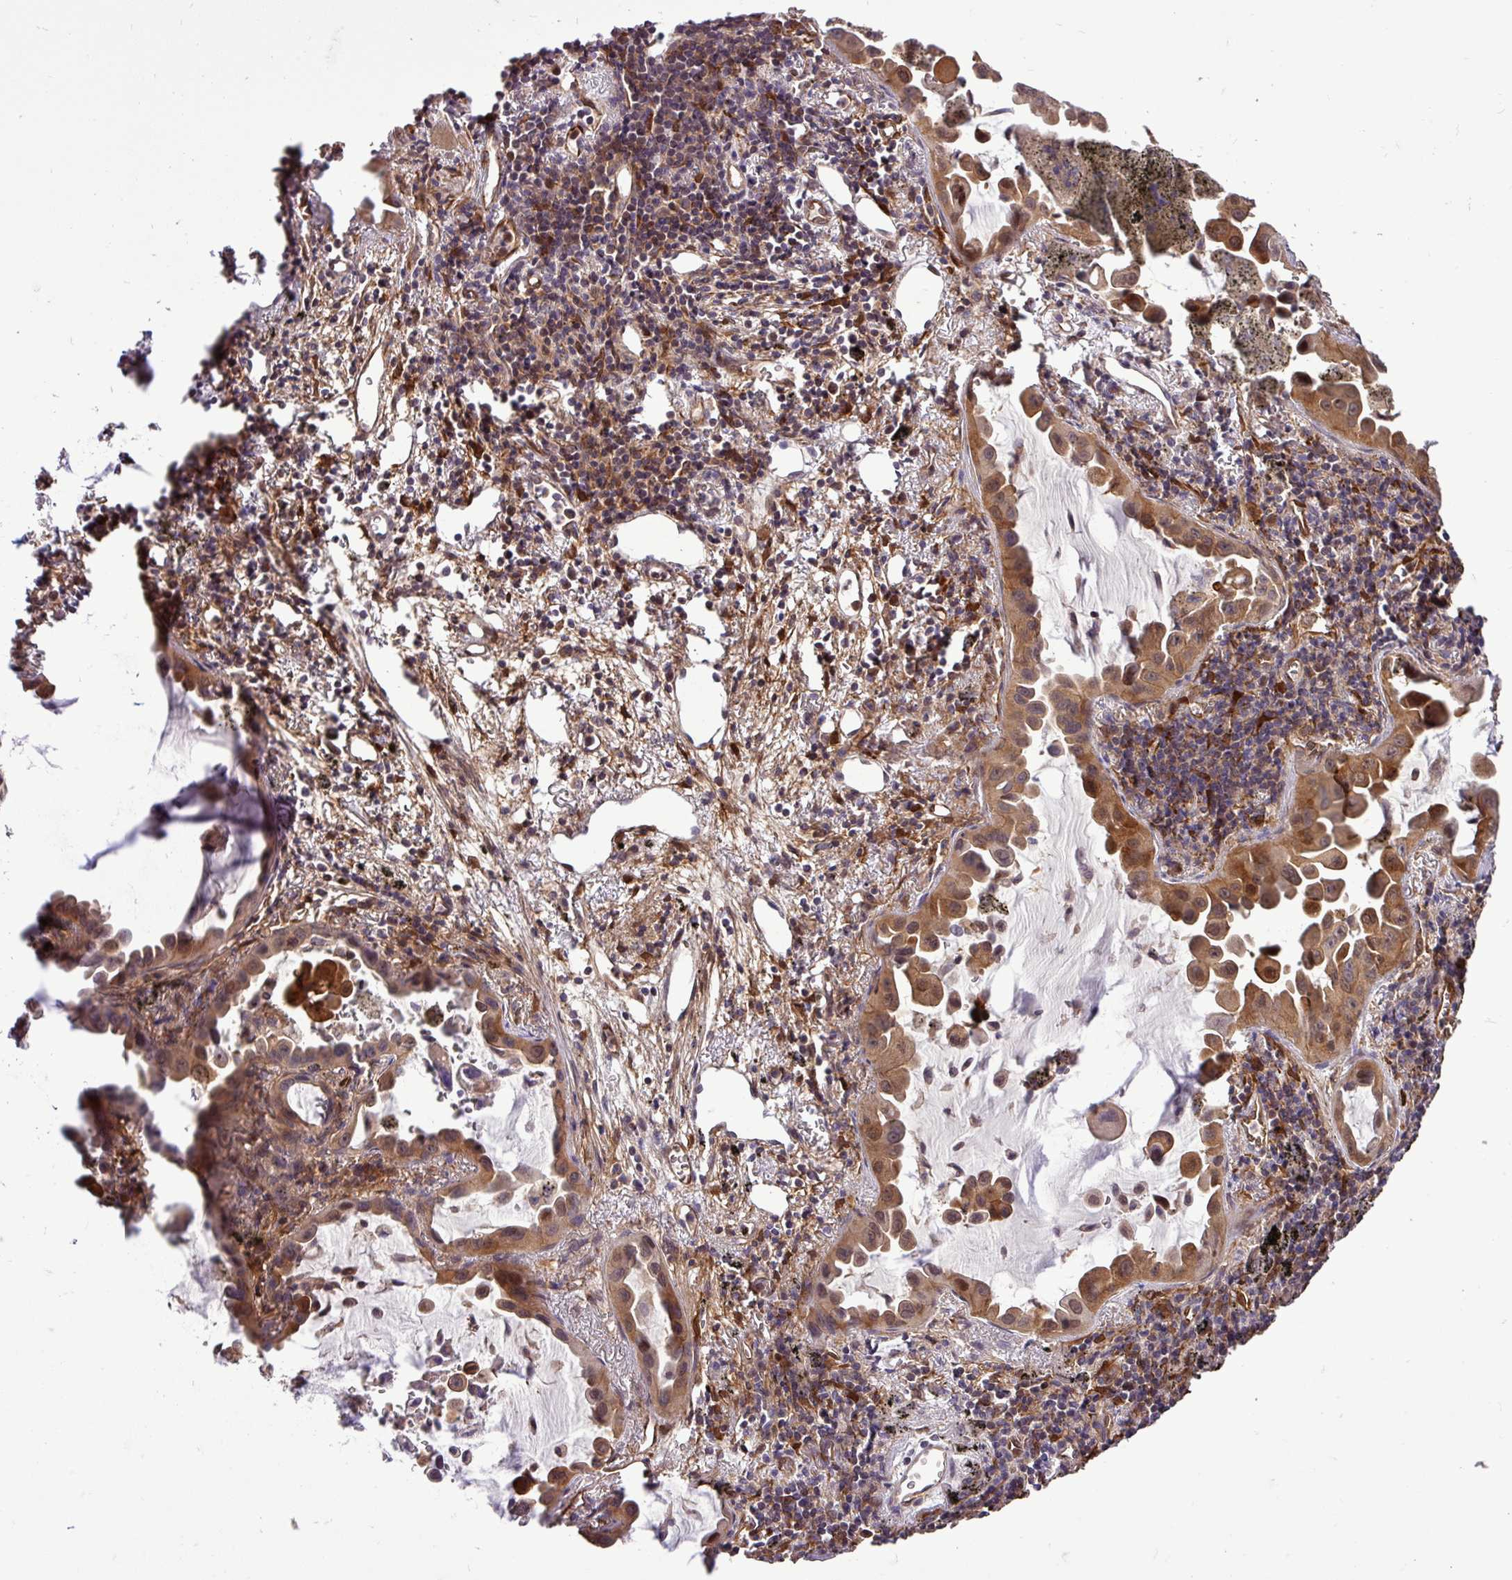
{"staining": {"intensity": "moderate", "quantity": ">75%", "location": "cytoplasmic/membranous,nuclear"}, "tissue": "lung cancer", "cell_type": "Tumor cells", "image_type": "cancer", "snomed": [{"axis": "morphology", "description": "Adenocarcinoma, NOS"}, {"axis": "topography", "description": "Lung"}], "caption": "Adenocarcinoma (lung) tissue shows moderate cytoplasmic/membranous and nuclear positivity in about >75% of tumor cells, visualized by immunohistochemistry.", "gene": "CARHSP1", "patient": {"sex": "male", "age": 68}}